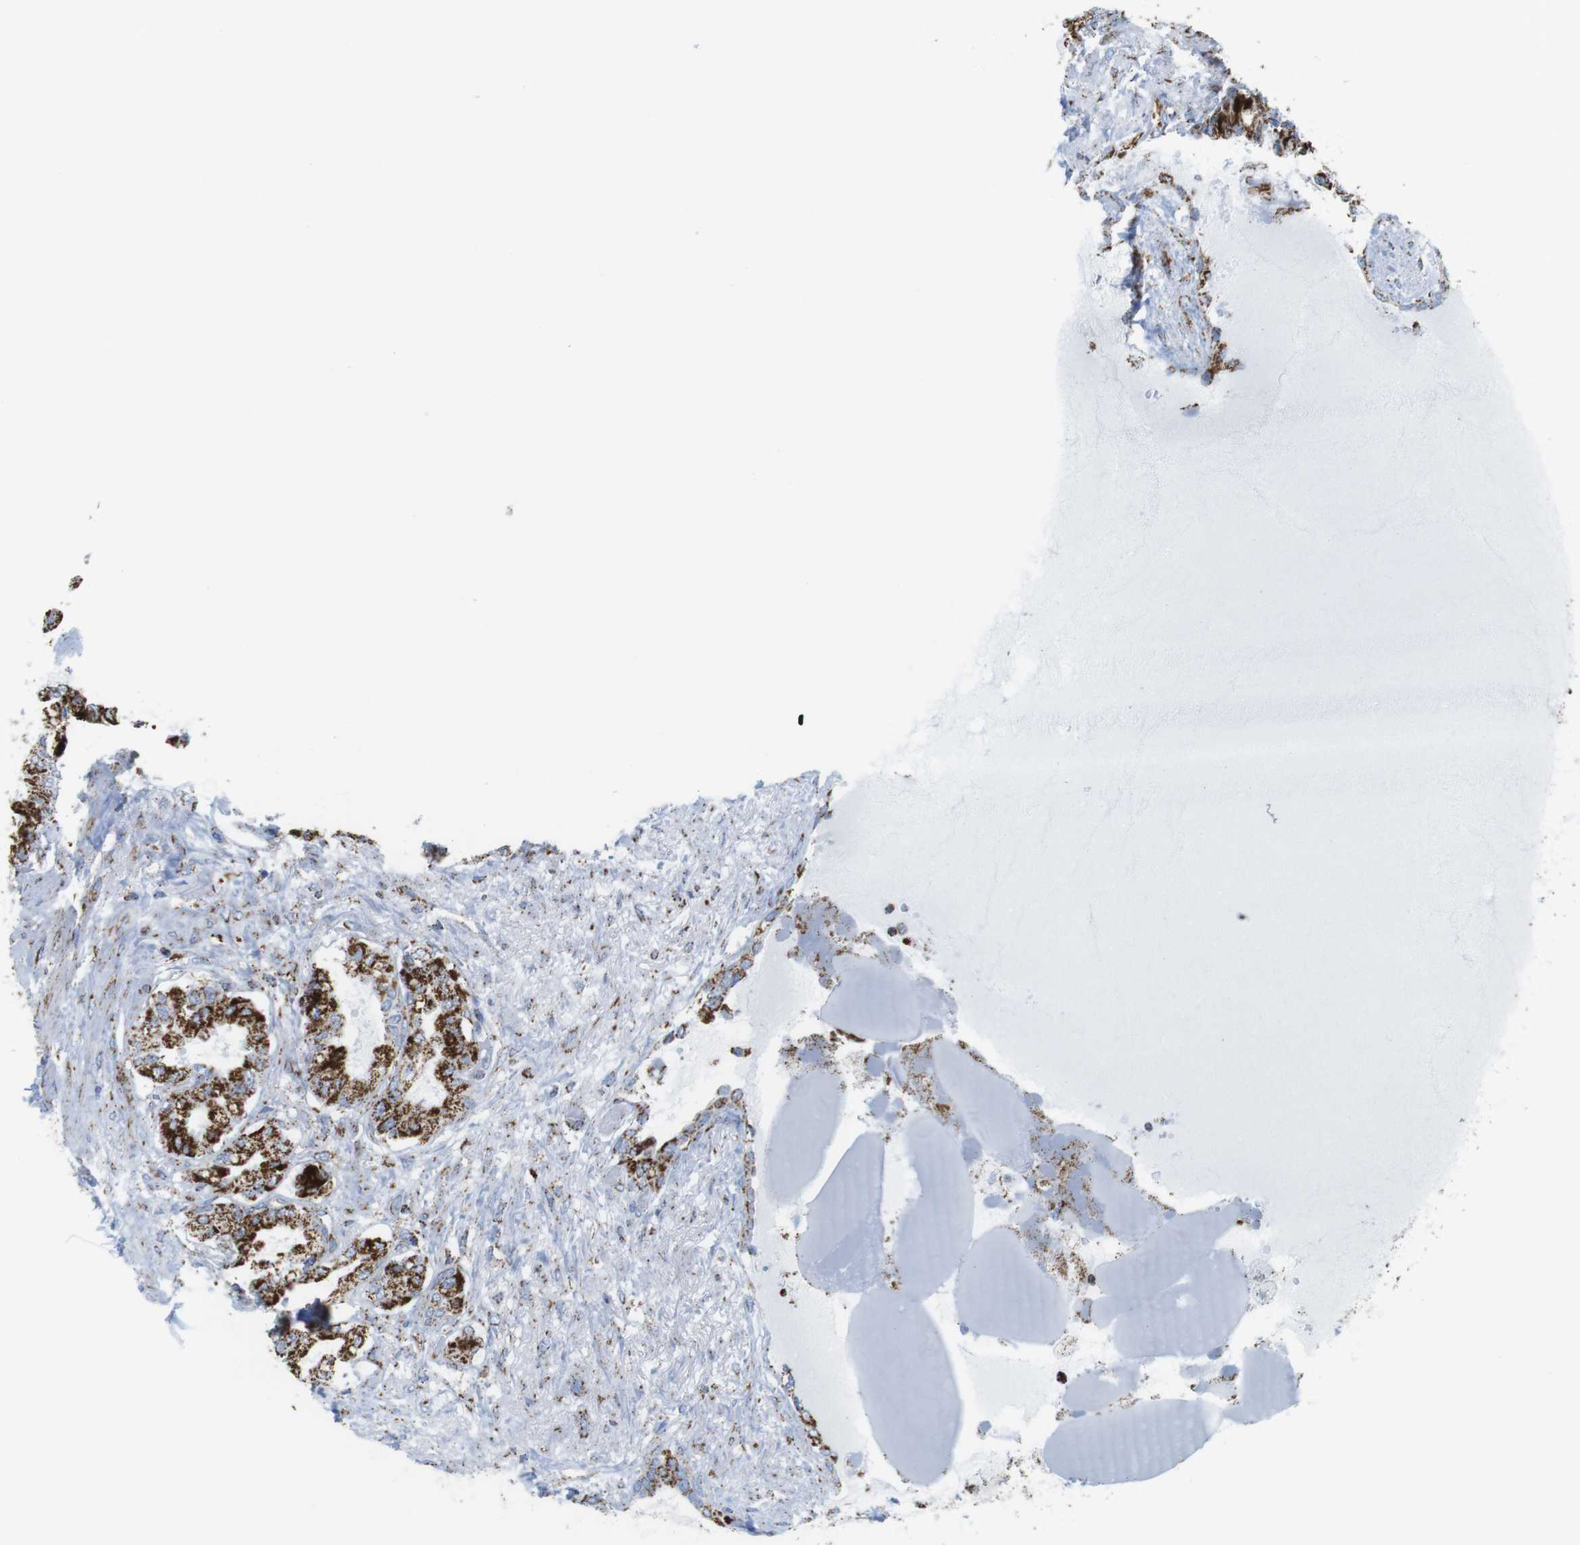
{"staining": {"intensity": "strong", "quantity": ">75%", "location": "cytoplasmic/membranous"}, "tissue": "seminal vesicle", "cell_type": "Glandular cells", "image_type": "normal", "snomed": [{"axis": "morphology", "description": "Normal tissue, NOS"}, {"axis": "topography", "description": "Seminal veicle"}], "caption": "An image of seminal vesicle stained for a protein shows strong cytoplasmic/membranous brown staining in glandular cells.", "gene": "ATP5PO", "patient": {"sex": "male", "age": 61}}